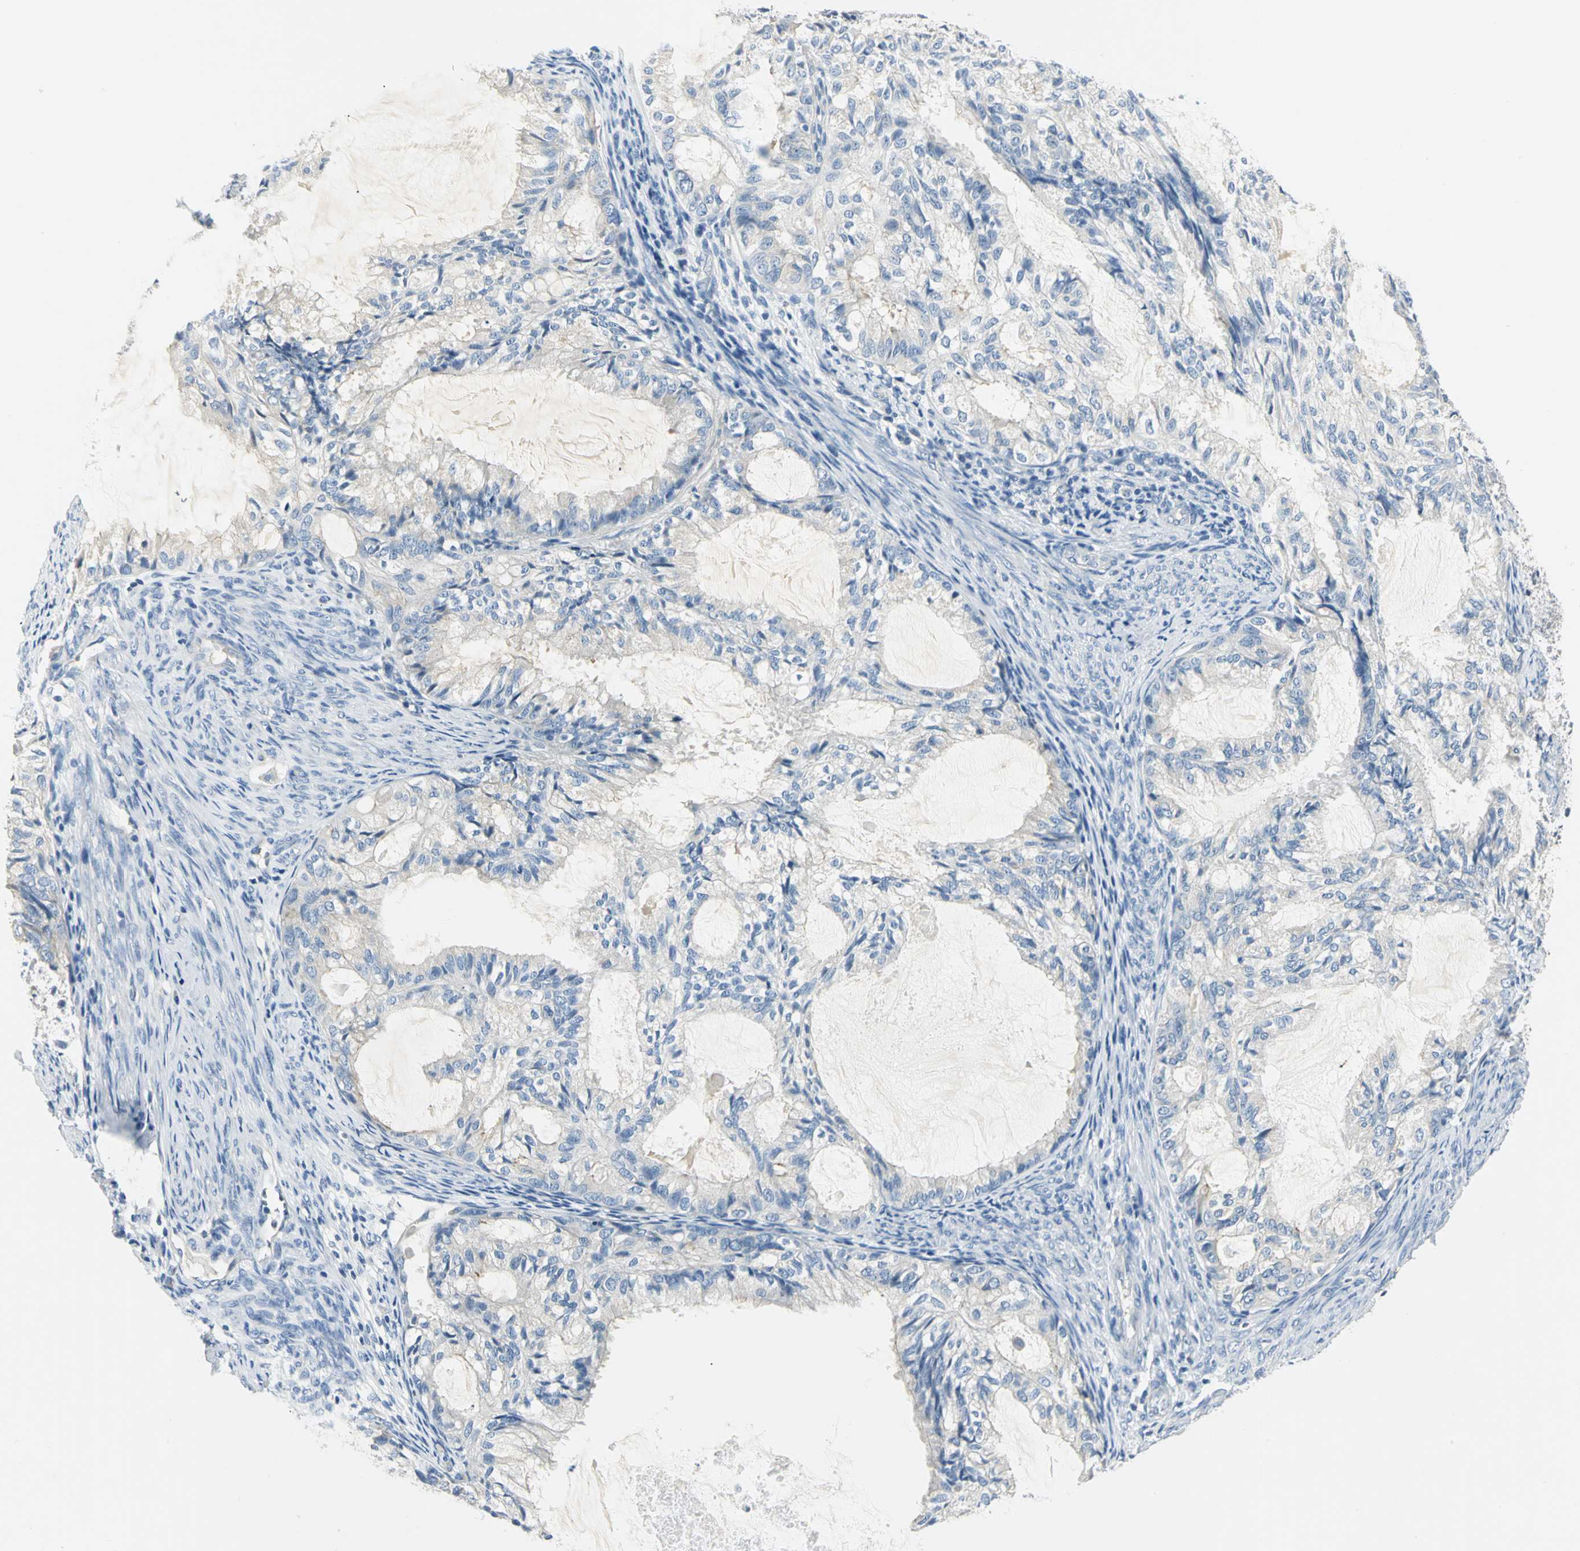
{"staining": {"intensity": "negative", "quantity": "none", "location": "none"}, "tissue": "cervical cancer", "cell_type": "Tumor cells", "image_type": "cancer", "snomed": [{"axis": "morphology", "description": "Normal tissue, NOS"}, {"axis": "morphology", "description": "Adenocarcinoma, NOS"}, {"axis": "topography", "description": "Cervix"}, {"axis": "topography", "description": "Endometrium"}], "caption": "Immunohistochemistry histopathology image of neoplastic tissue: human cervical adenocarcinoma stained with DAB (3,3'-diaminobenzidine) reveals no significant protein positivity in tumor cells.", "gene": "RIPOR1", "patient": {"sex": "female", "age": 86}}